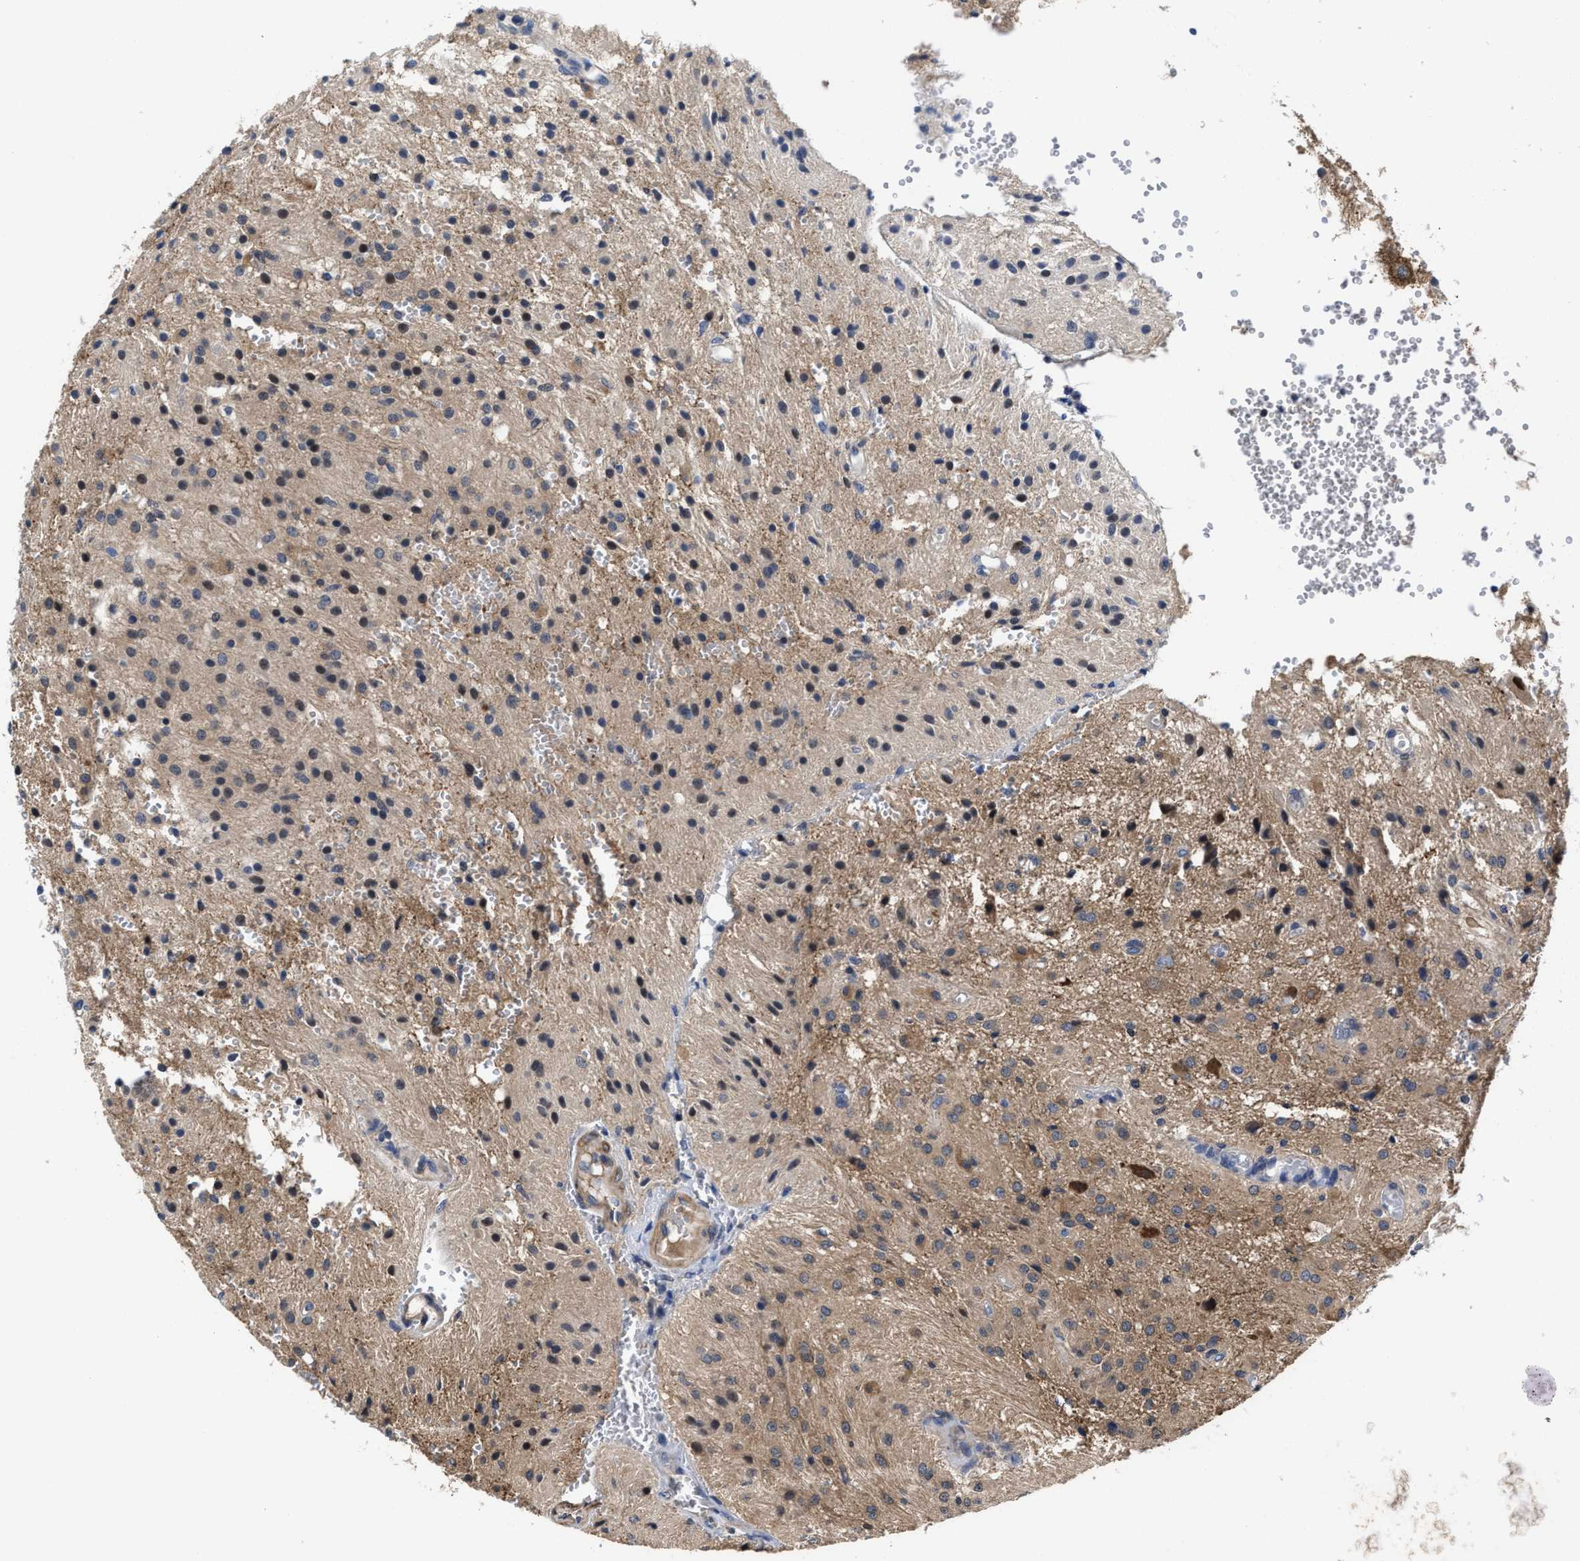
{"staining": {"intensity": "weak", "quantity": "<25%", "location": "cytoplasmic/membranous"}, "tissue": "glioma", "cell_type": "Tumor cells", "image_type": "cancer", "snomed": [{"axis": "morphology", "description": "Glioma, malignant, High grade"}, {"axis": "topography", "description": "Brain"}], "caption": "Immunohistochemistry (IHC) of human high-grade glioma (malignant) demonstrates no expression in tumor cells.", "gene": "KIF12", "patient": {"sex": "female", "age": 59}}